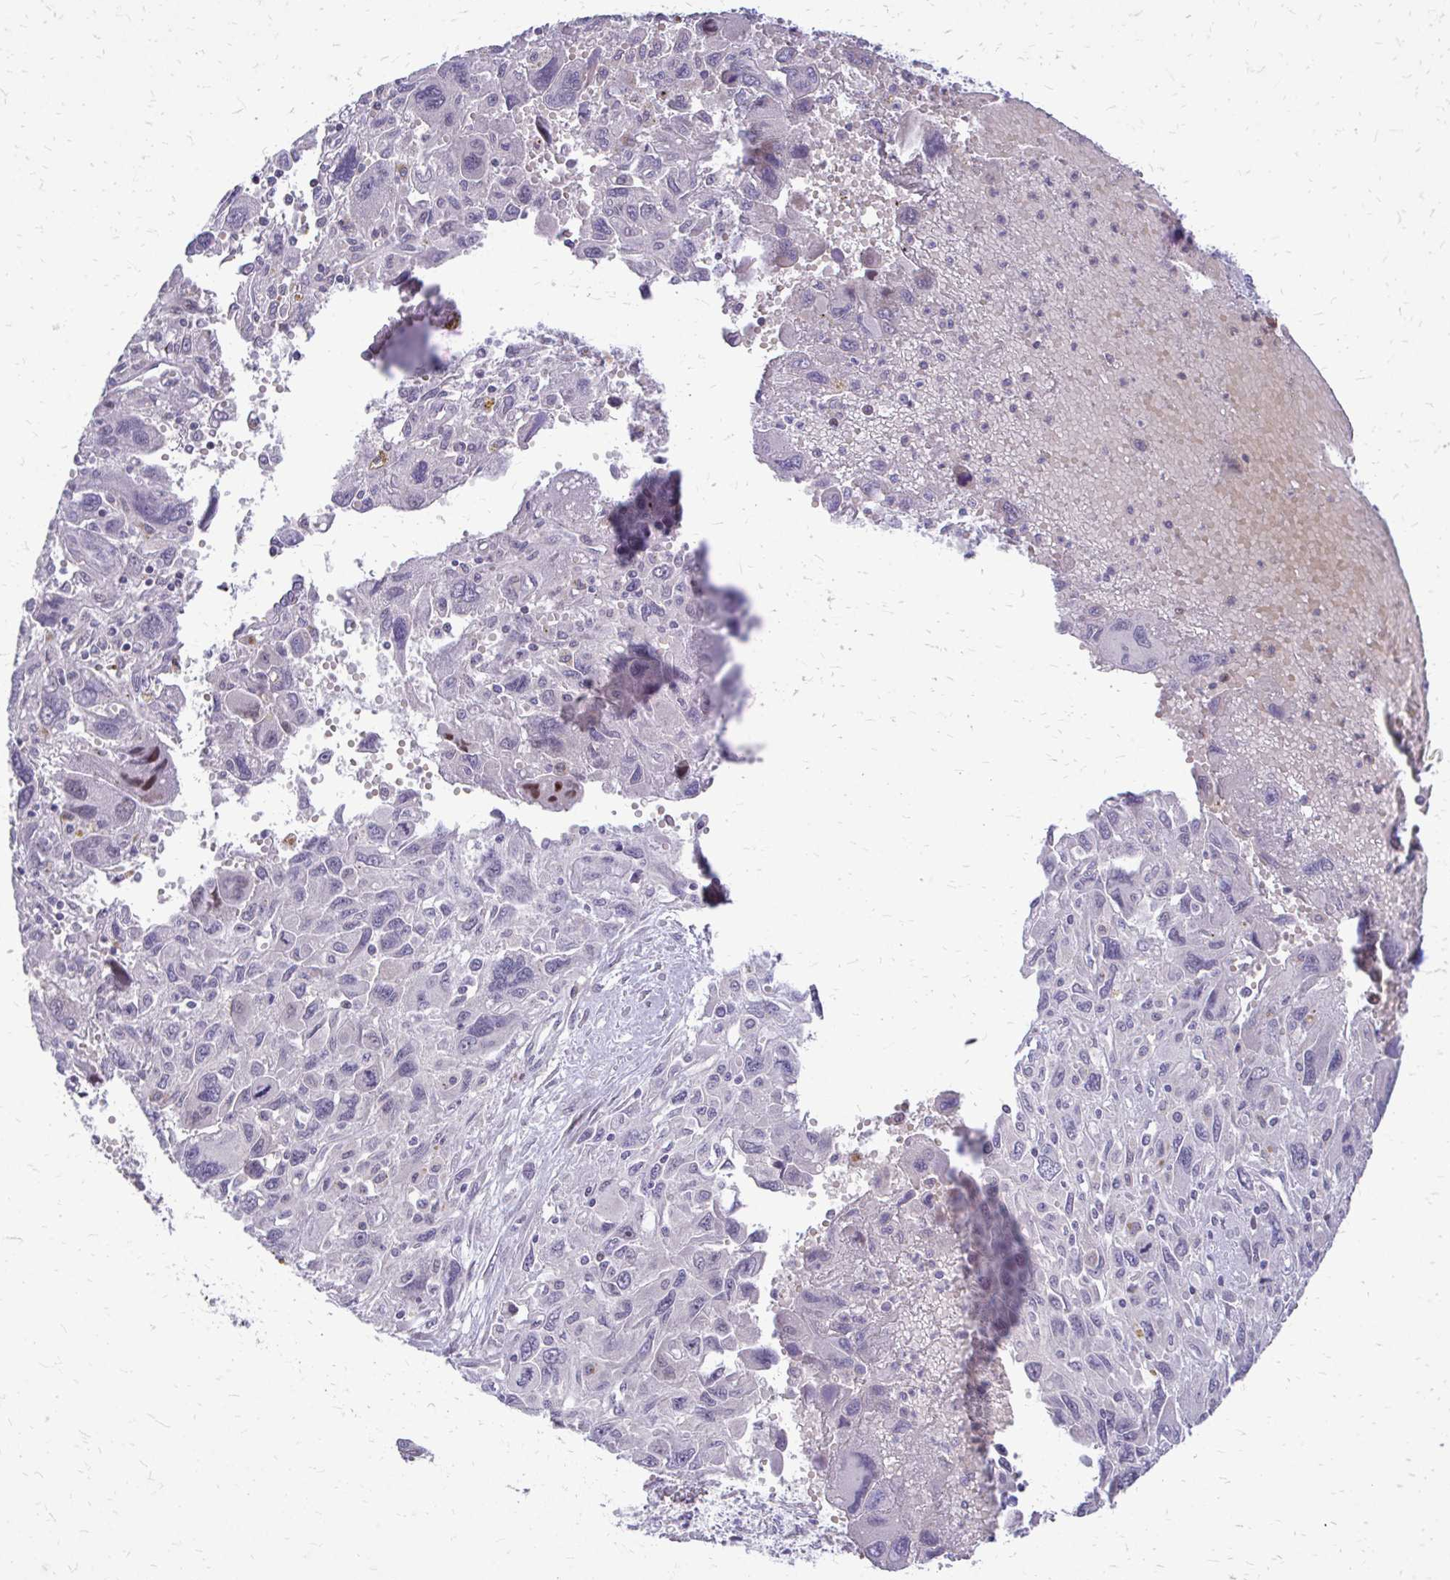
{"staining": {"intensity": "moderate", "quantity": "<25%", "location": "nuclear"}, "tissue": "pancreatic cancer", "cell_type": "Tumor cells", "image_type": "cancer", "snomed": [{"axis": "morphology", "description": "Adenocarcinoma, NOS"}, {"axis": "topography", "description": "Pancreas"}], "caption": "Immunohistochemical staining of human pancreatic adenocarcinoma shows low levels of moderate nuclear positivity in approximately <25% of tumor cells.", "gene": "PPDPFL", "patient": {"sex": "female", "age": 47}}